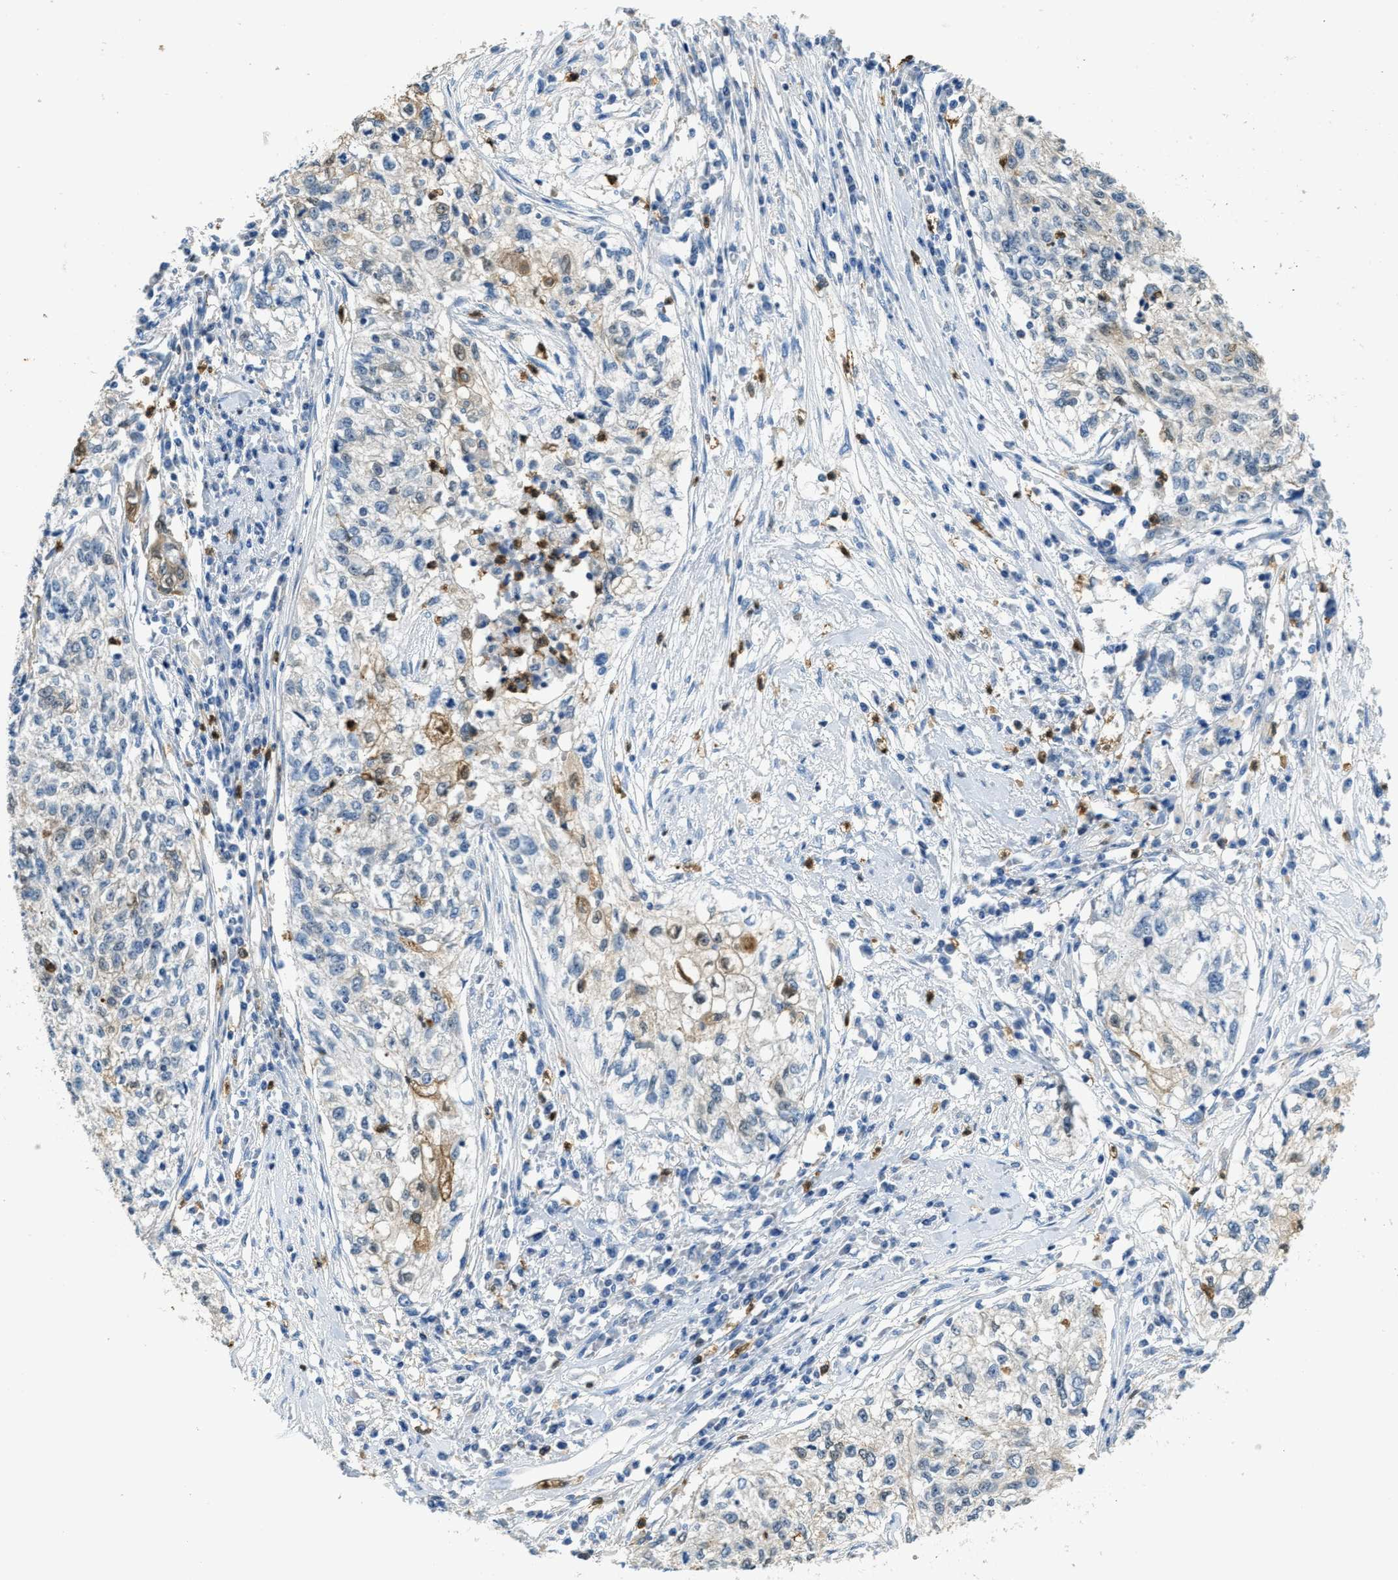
{"staining": {"intensity": "negative", "quantity": "none", "location": "none"}, "tissue": "cervical cancer", "cell_type": "Tumor cells", "image_type": "cancer", "snomed": [{"axis": "morphology", "description": "Squamous cell carcinoma, NOS"}, {"axis": "topography", "description": "Cervix"}], "caption": "Cervical cancer was stained to show a protein in brown. There is no significant positivity in tumor cells.", "gene": "SERPINB1", "patient": {"sex": "female", "age": 57}}